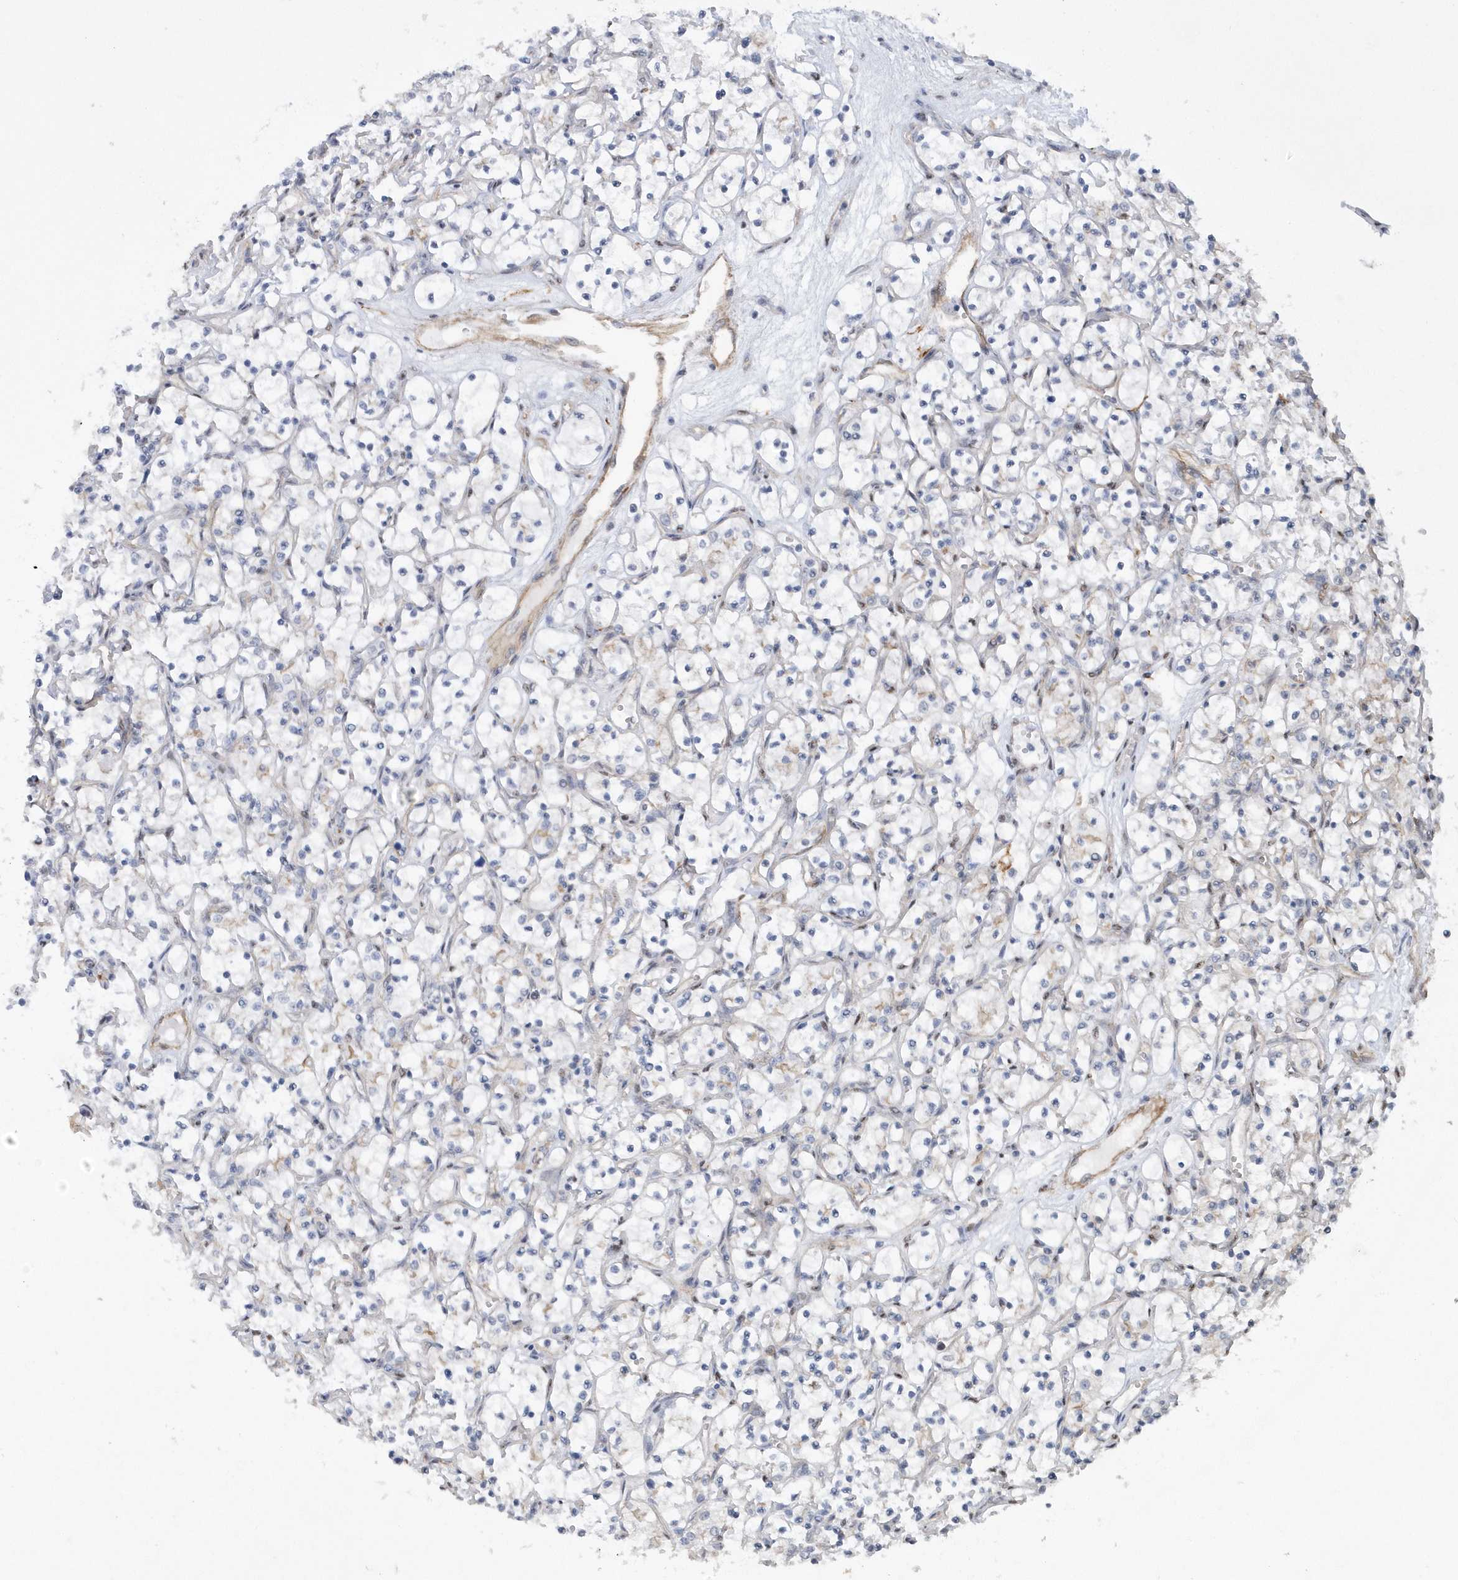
{"staining": {"intensity": "negative", "quantity": "none", "location": "none"}, "tissue": "renal cancer", "cell_type": "Tumor cells", "image_type": "cancer", "snomed": [{"axis": "morphology", "description": "Adenocarcinoma, NOS"}, {"axis": "topography", "description": "Kidney"}], "caption": "DAB (3,3'-diaminobenzidine) immunohistochemical staining of renal cancer exhibits no significant expression in tumor cells.", "gene": "RAI14", "patient": {"sex": "female", "age": 69}}